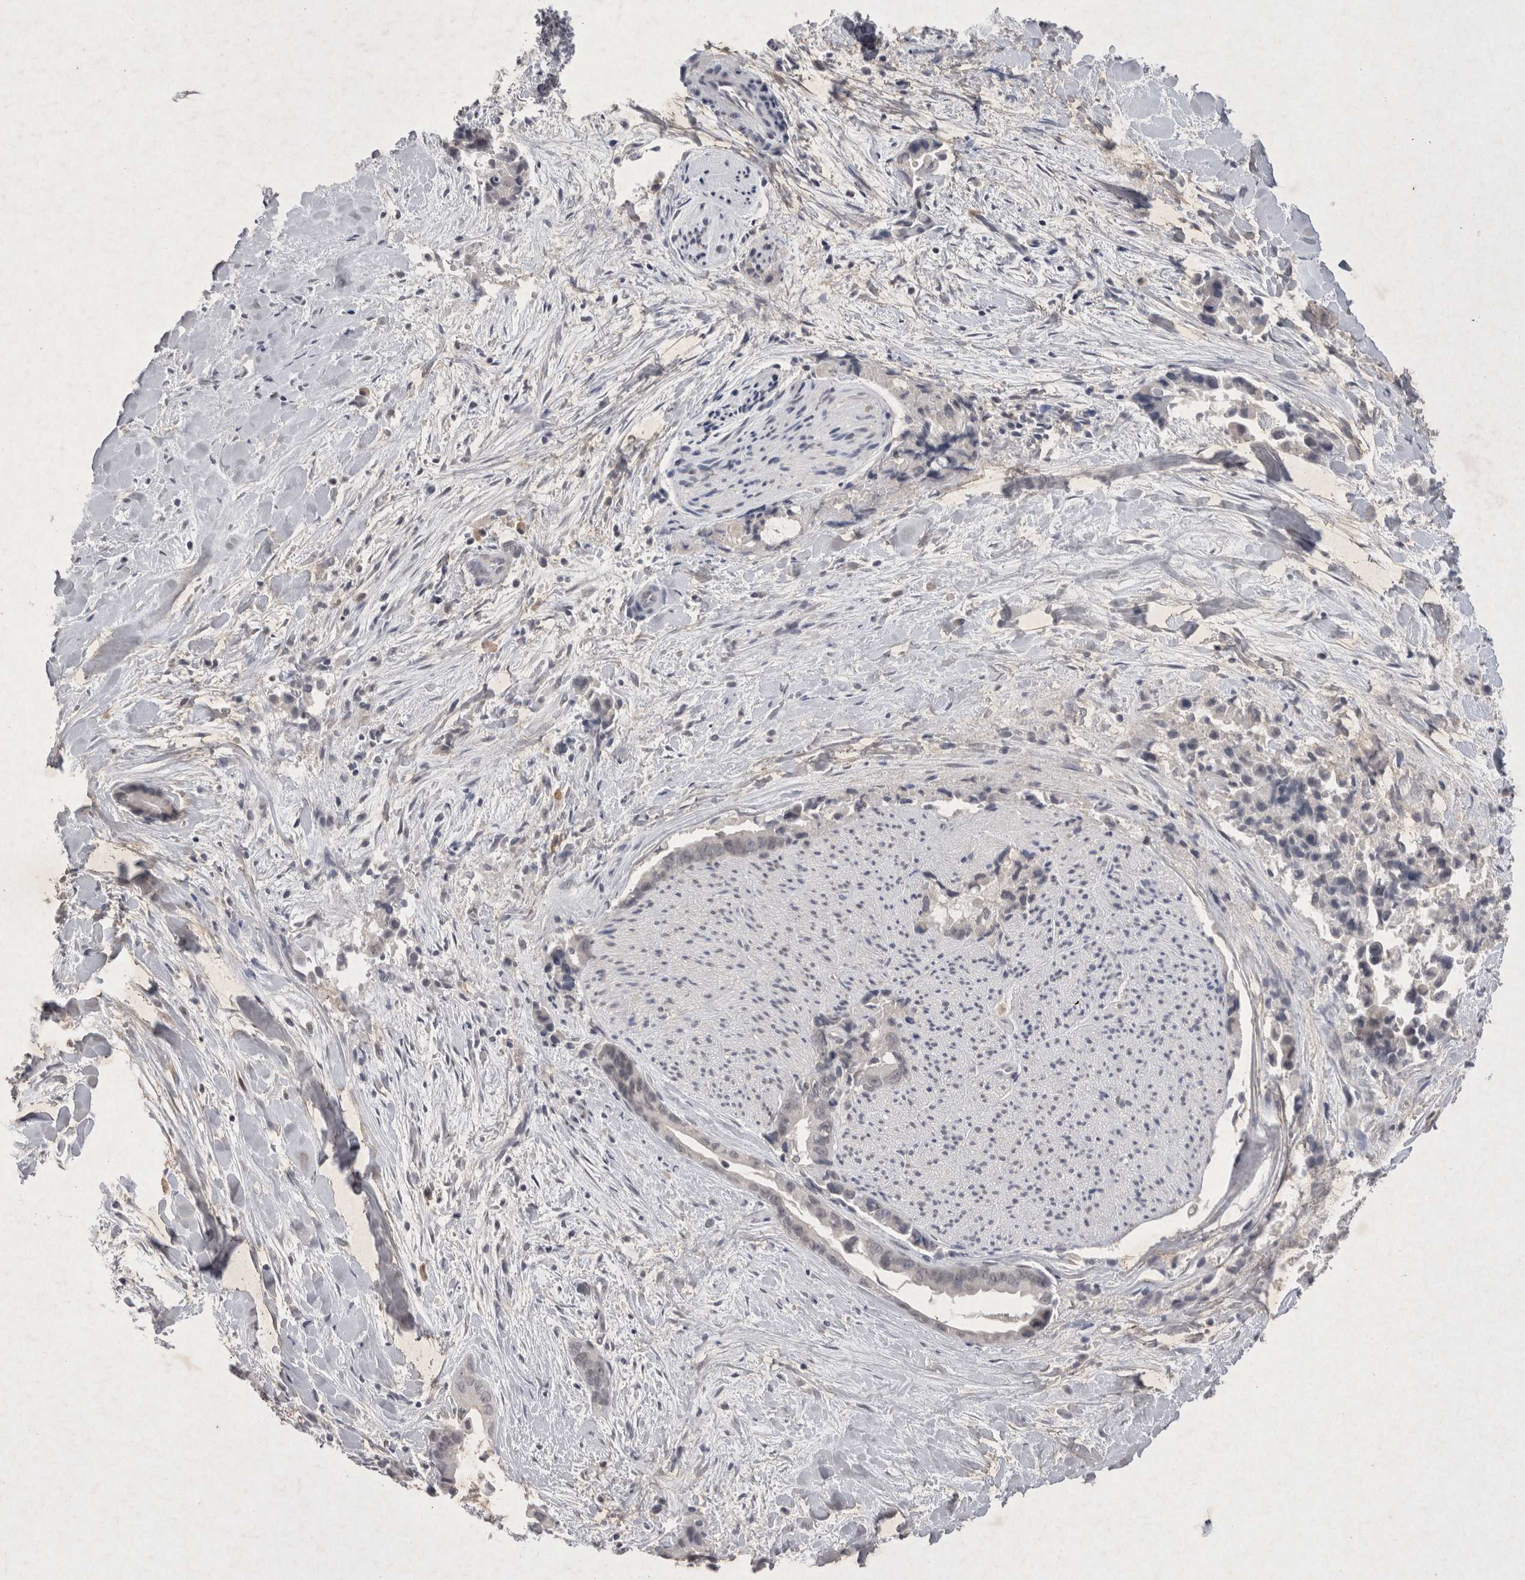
{"staining": {"intensity": "negative", "quantity": "none", "location": "none"}, "tissue": "liver cancer", "cell_type": "Tumor cells", "image_type": "cancer", "snomed": [{"axis": "morphology", "description": "Cholangiocarcinoma"}, {"axis": "topography", "description": "Liver"}], "caption": "Immunohistochemistry image of neoplastic tissue: liver cancer stained with DAB shows no significant protein staining in tumor cells.", "gene": "LYVE1", "patient": {"sex": "female", "age": 55}}